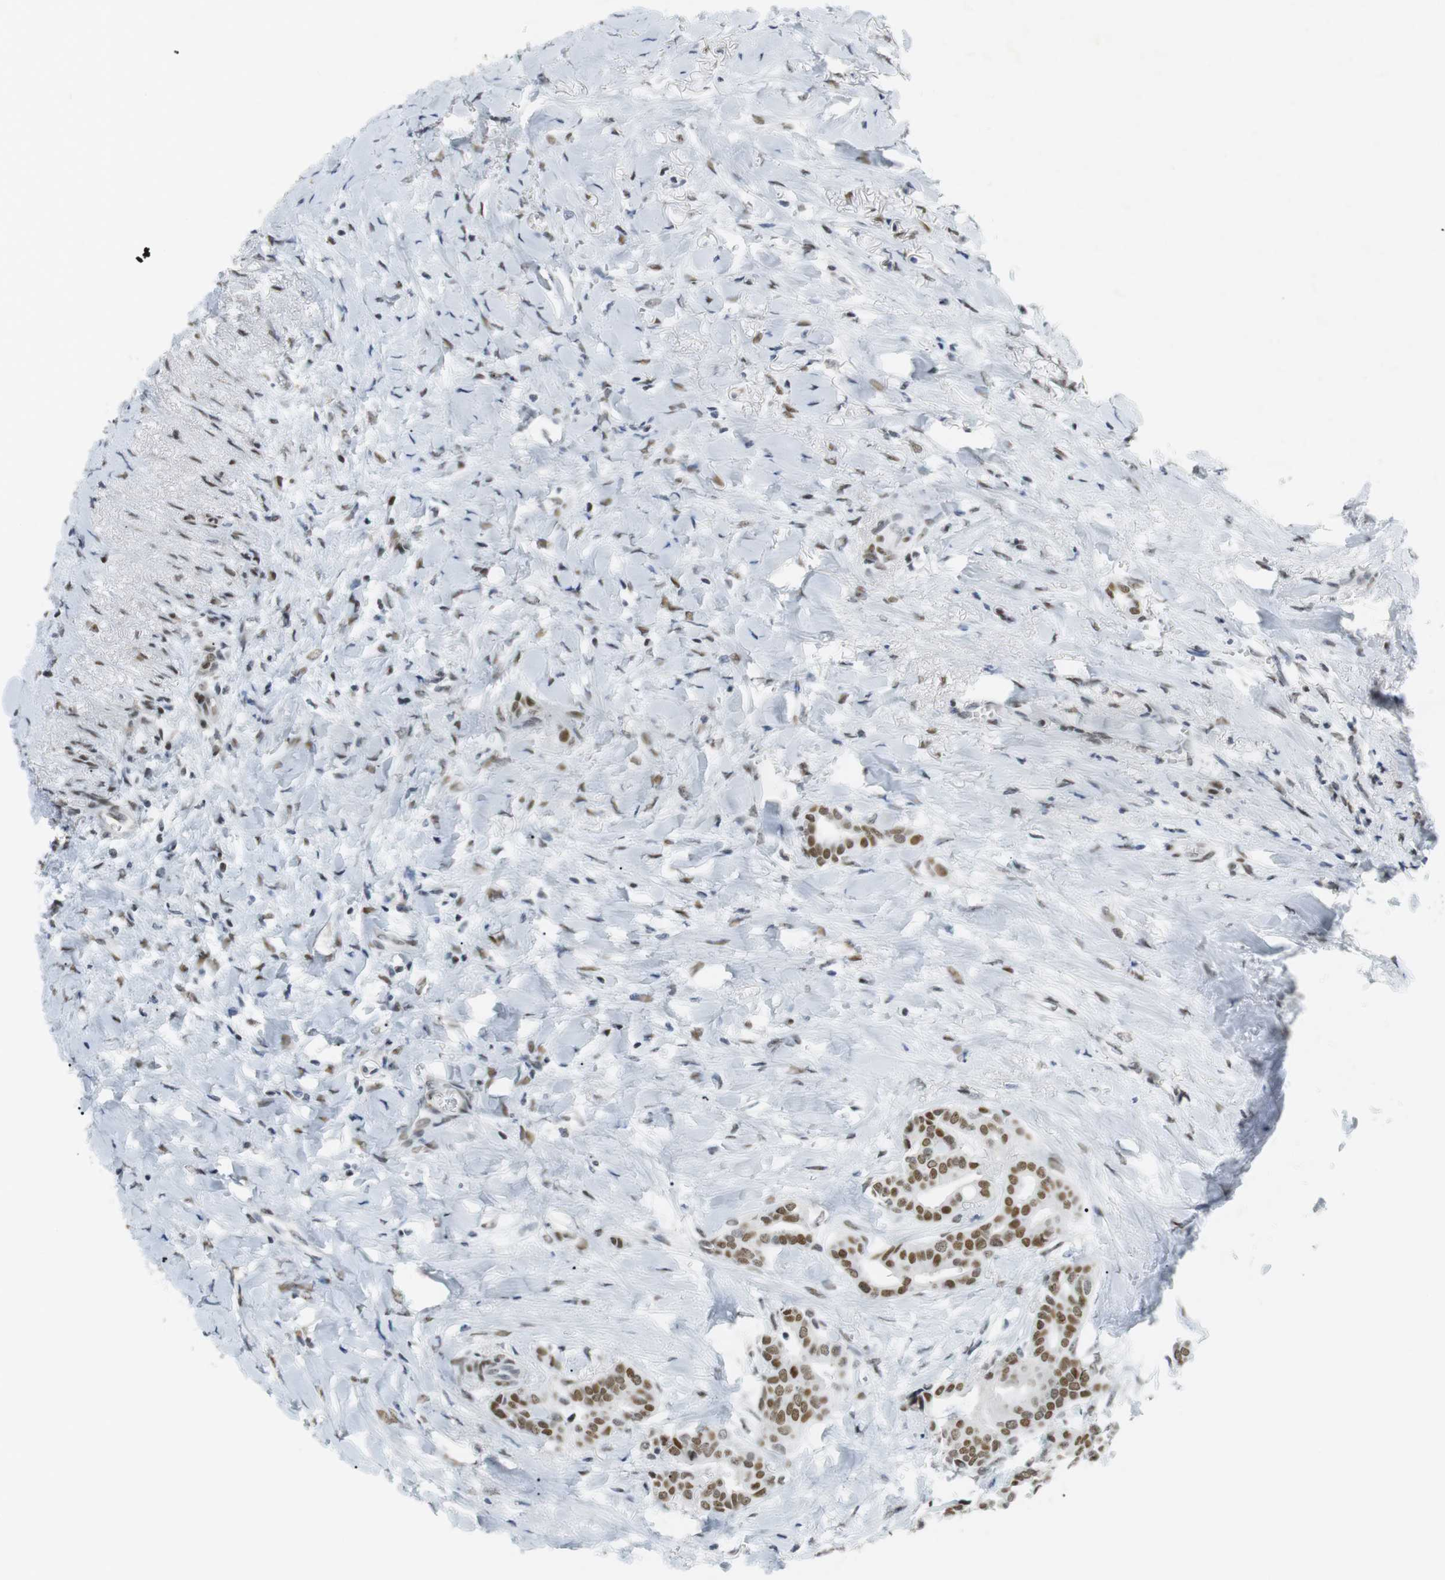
{"staining": {"intensity": "moderate", "quantity": ">75%", "location": "nuclear"}, "tissue": "head and neck cancer", "cell_type": "Tumor cells", "image_type": "cancer", "snomed": [{"axis": "morphology", "description": "Adenocarcinoma, NOS"}, {"axis": "topography", "description": "Salivary gland"}, {"axis": "topography", "description": "Head-Neck"}], "caption": "Moderate nuclear expression for a protein is appreciated in about >75% of tumor cells of adenocarcinoma (head and neck) using immunohistochemistry.", "gene": "BMI1", "patient": {"sex": "female", "age": 59}}